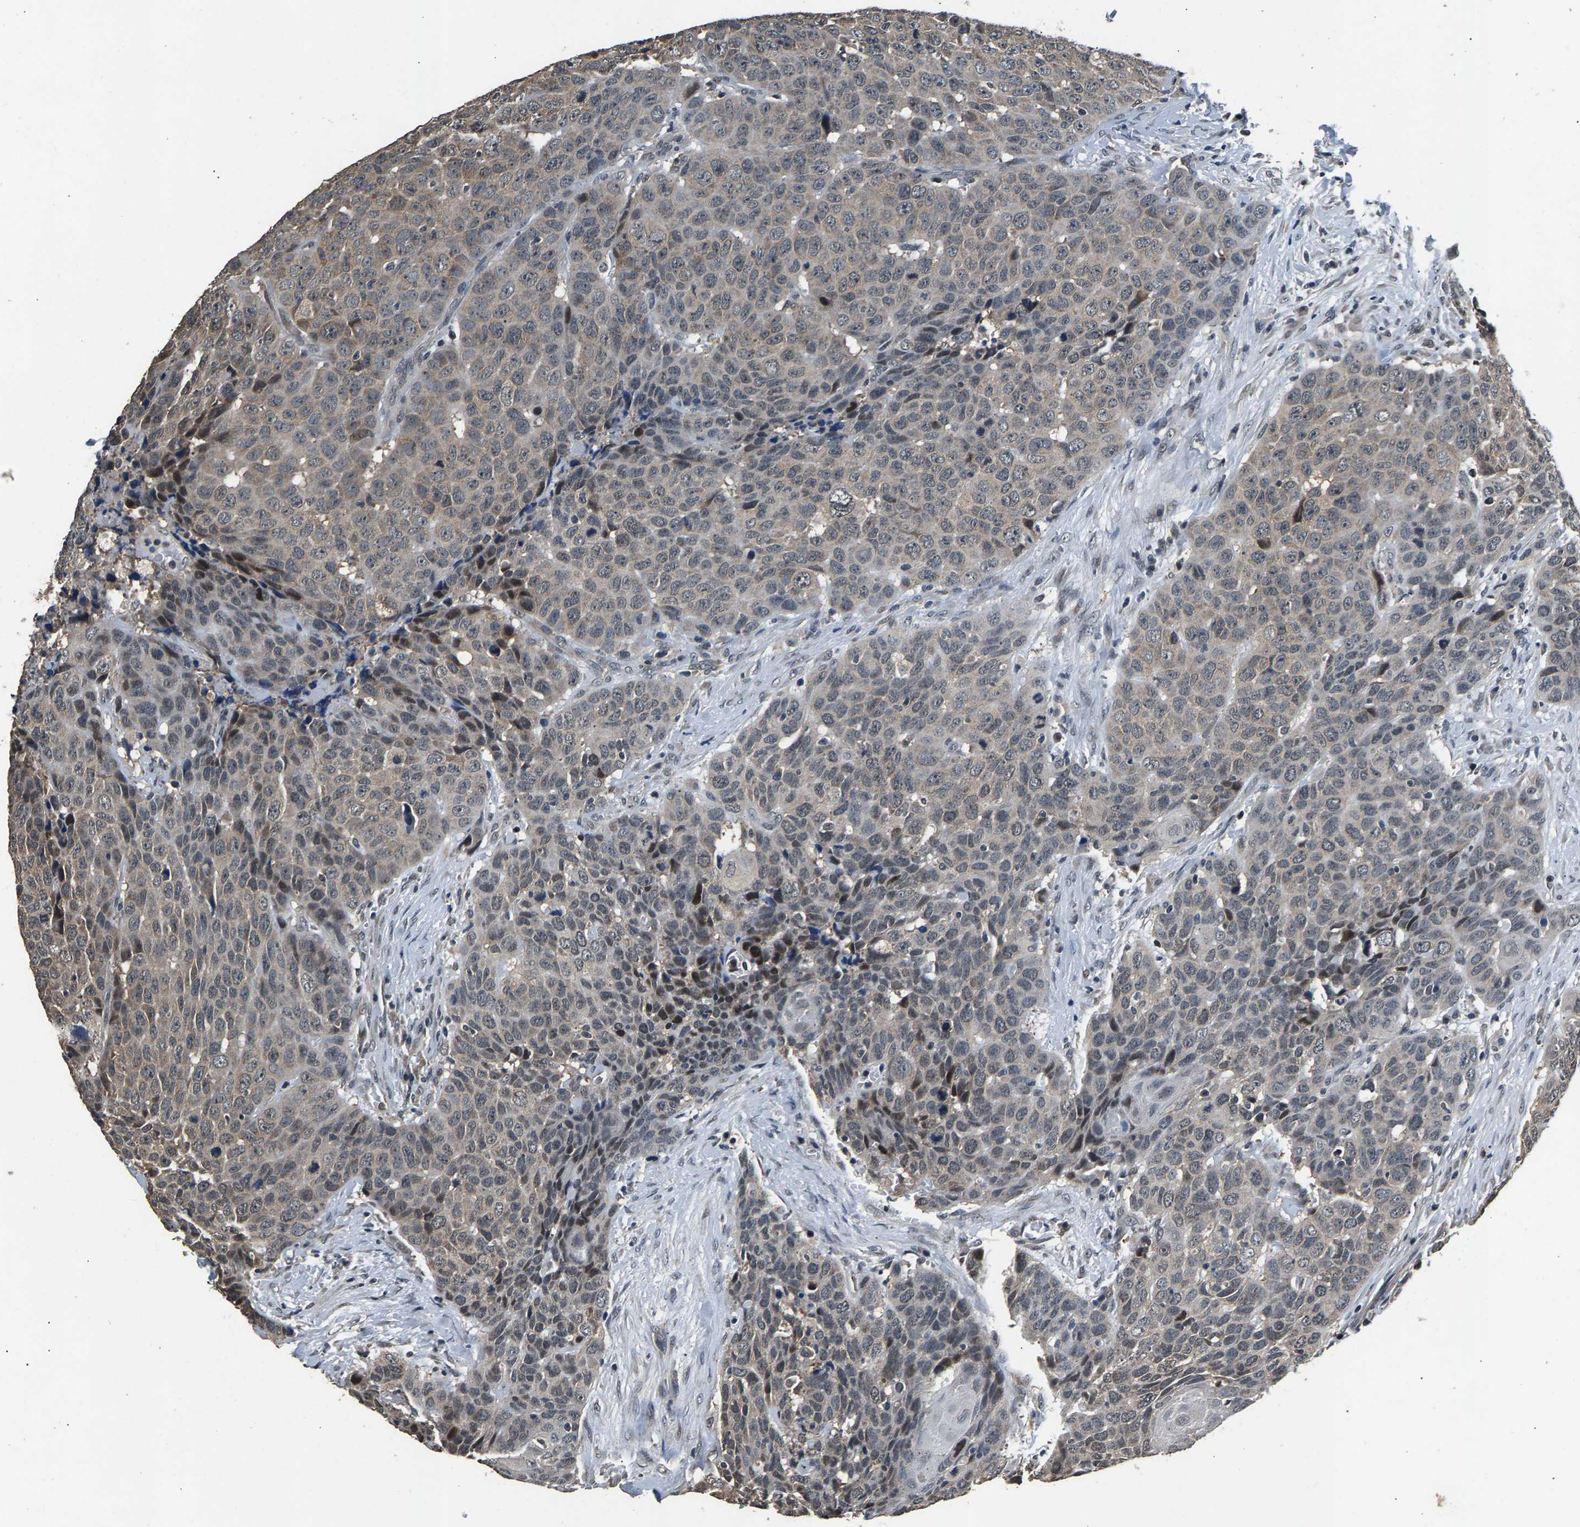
{"staining": {"intensity": "moderate", "quantity": "<25%", "location": "nuclear"}, "tissue": "head and neck cancer", "cell_type": "Tumor cells", "image_type": "cancer", "snomed": [{"axis": "morphology", "description": "Squamous cell carcinoma, NOS"}, {"axis": "topography", "description": "Head-Neck"}], "caption": "Immunohistochemistry (IHC) (DAB (3,3'-diaminobenzidine)) staining of human head and neck squamous cell carcinoma shows moderate nuclear protein staining in about <25% of tumor cells. The protein is stained brown, and the nuclei are stained in blue (DAB (3,3'-diaminobenzidine) IHC with brightfield microscopy, high magnification).", "gene": "RBM33", "patient": {"sex": "male", "age": 66}}